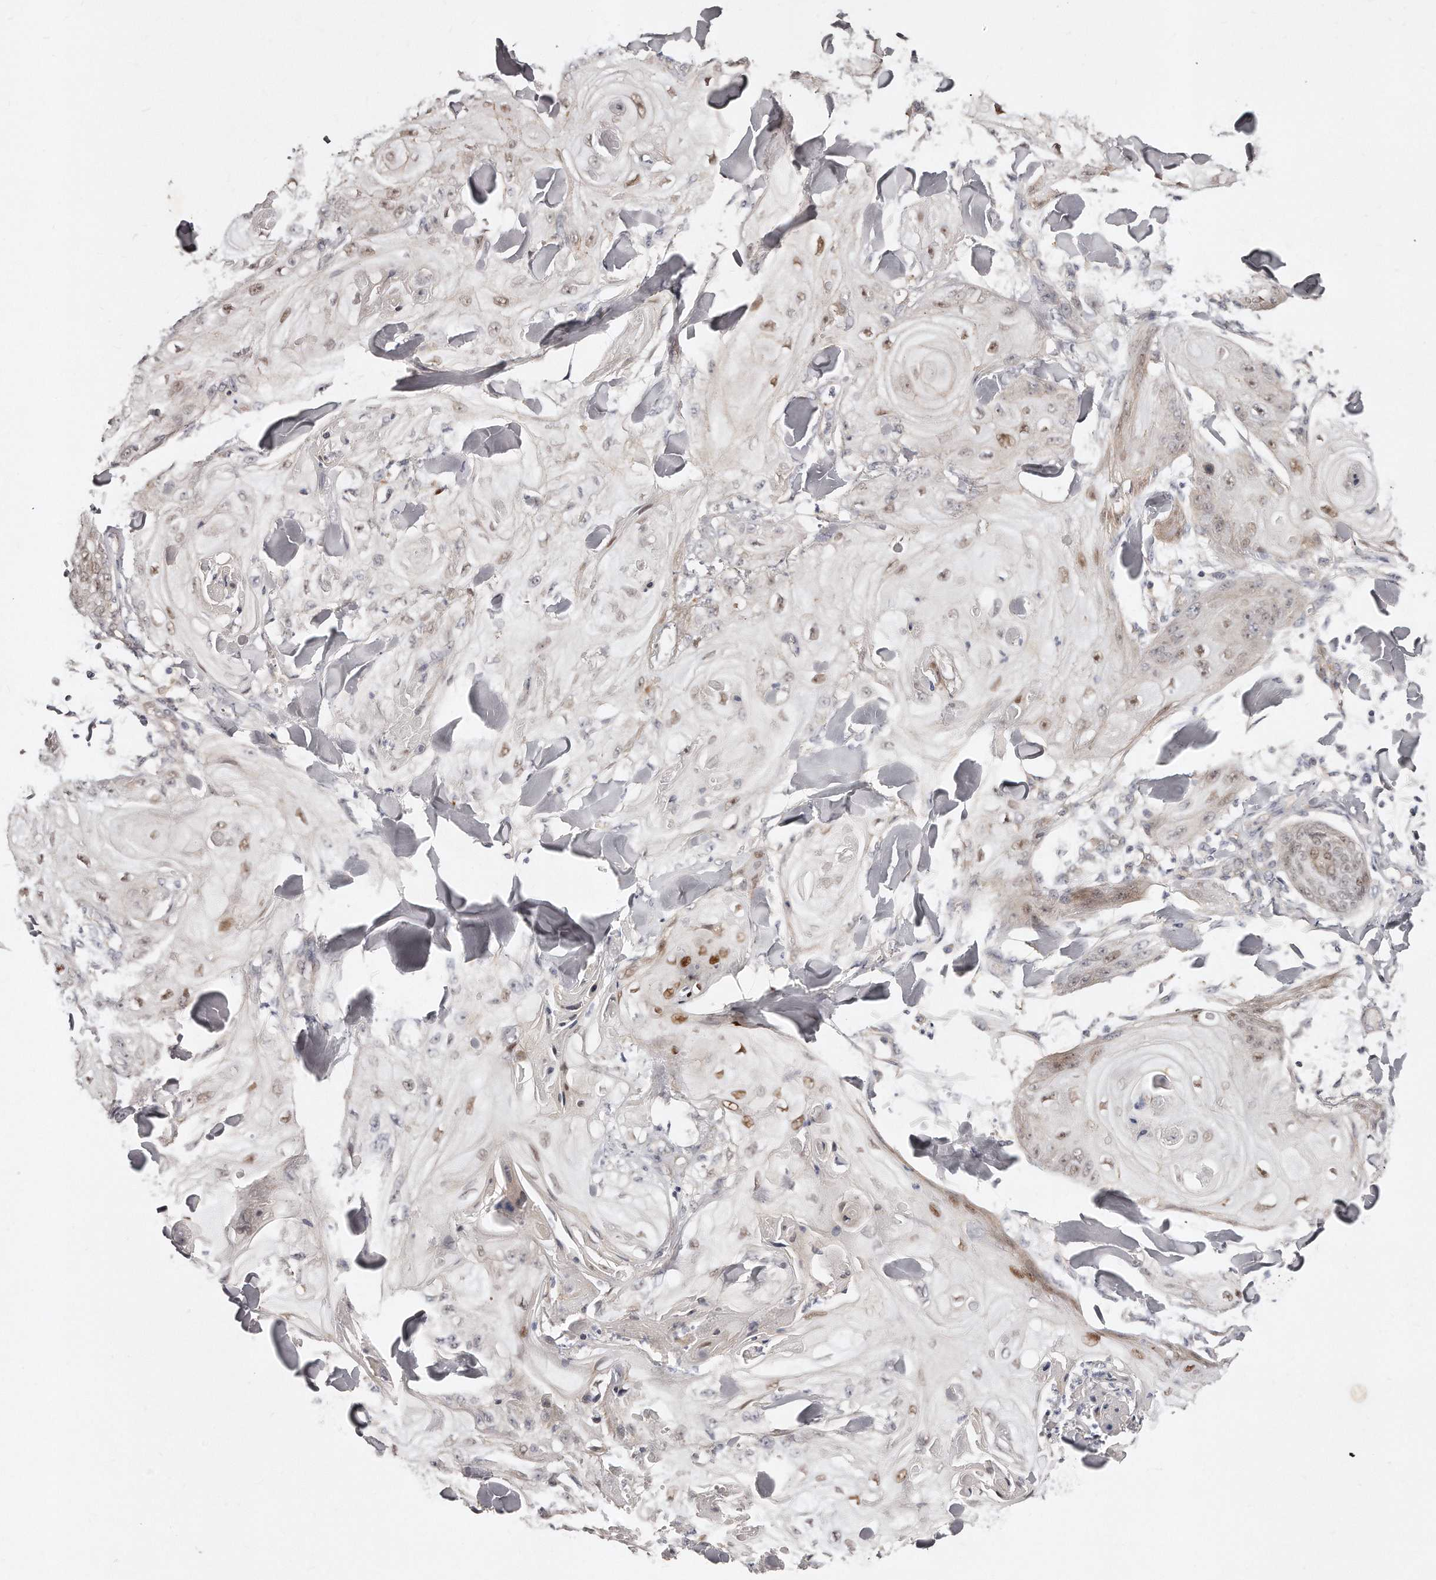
{"staining": {"intensity": "moderate", "quantity": "25%-75%", "location": "nuclear"}, "tissue": "skin cancer", "cell_type": "Tumor cells", "image_type": "cancer", "snomed": [{"axis": "morphology", "description": "Squamous cell carcinoma, NOS"}, {"axis": "topography", "description": "Skin"}], "caption": "Moderate nuclear staining for a protein is appreciated in about 25%-75% of tumor cells of skin squamous cell carcinoma using immunohistochemistry.", "gene": "CASZ1", "patient": {"sex": "male", "age": 74}}